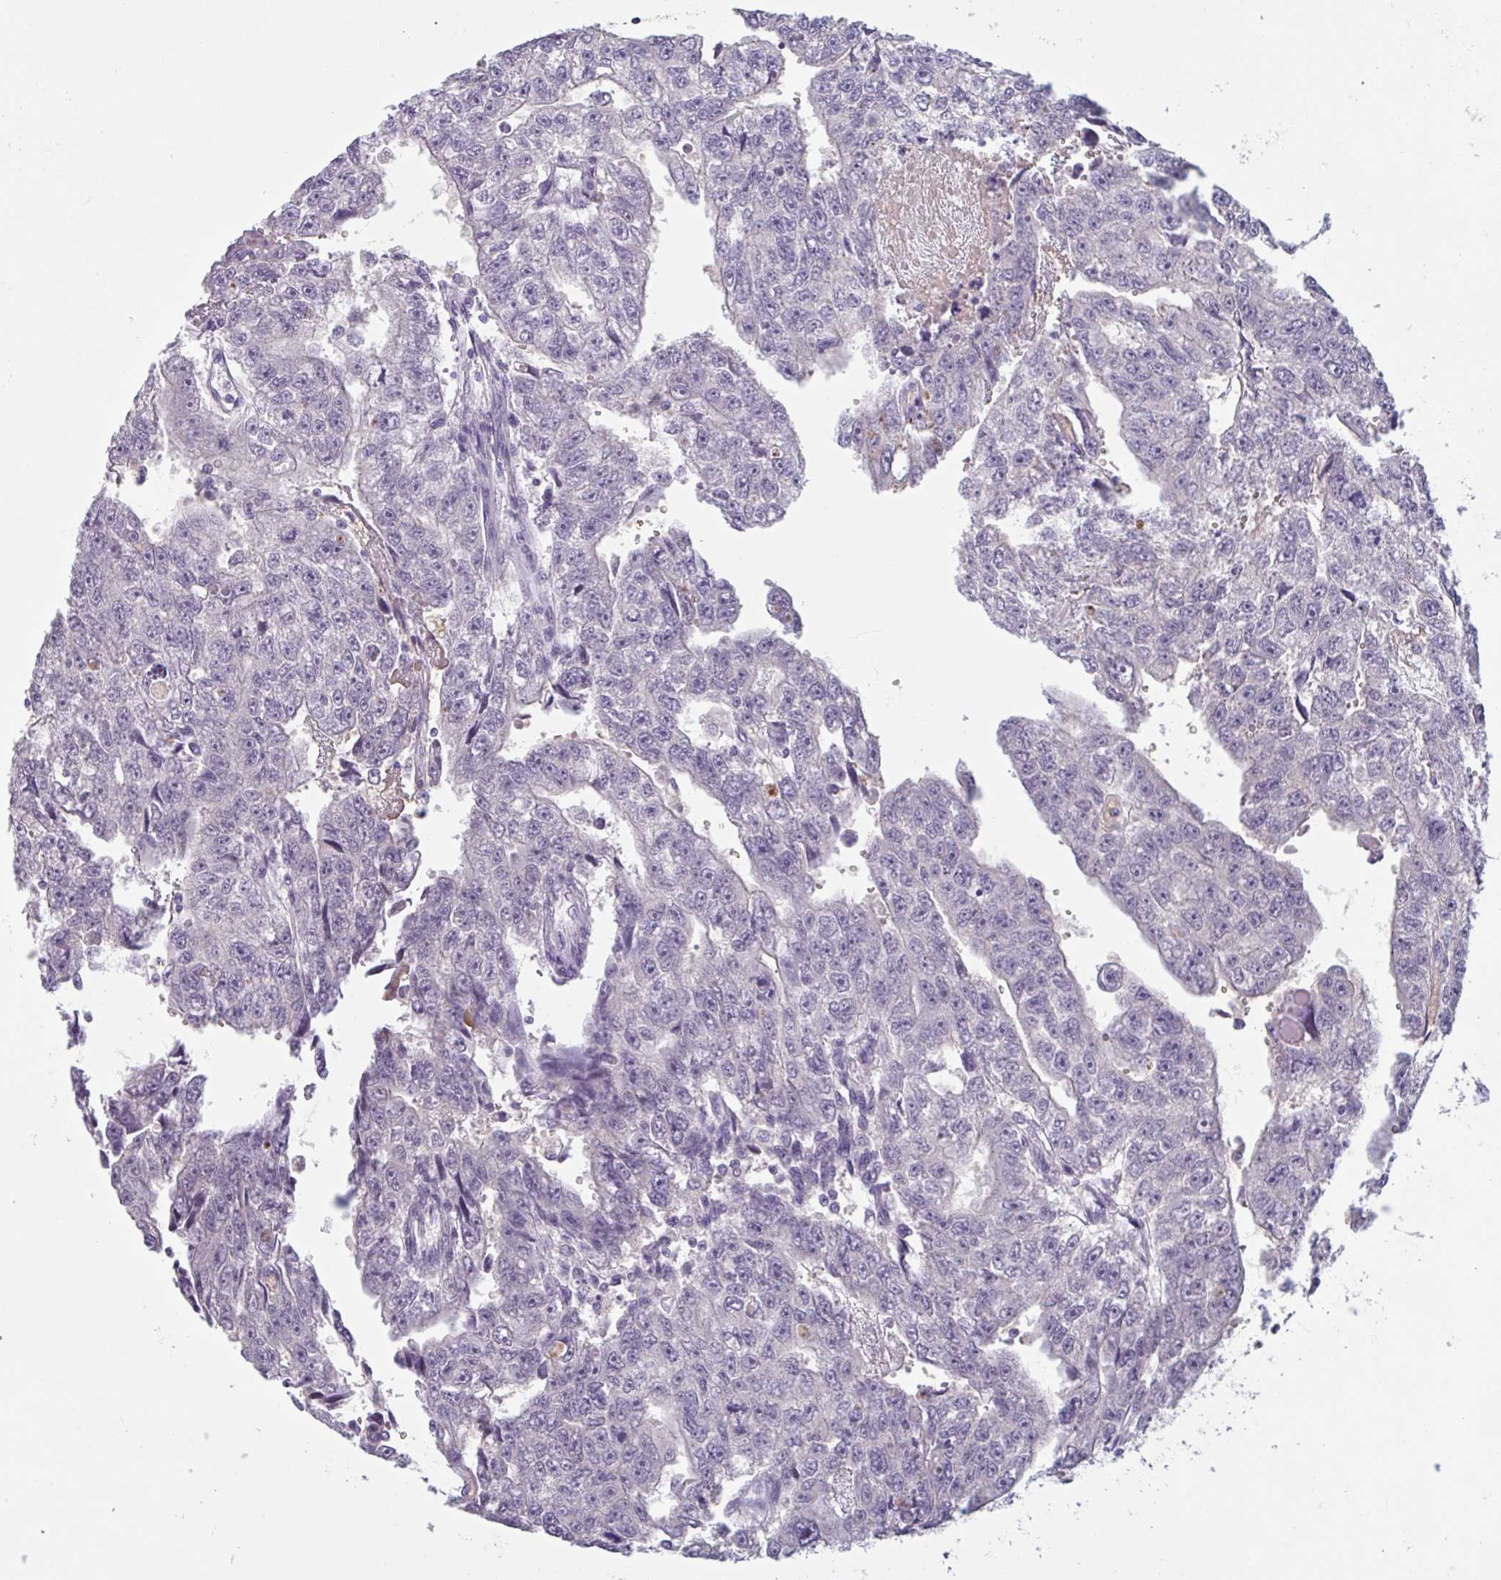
{"staining": {"intensity": "negative", "quantity": "none", "location": "none"}, "tissue": "testis cancer", "cell_type": "Tumor cells", "image_type": "cancer", "snomed": [{"axis": "morphology", "description": "Carcinoma, Embryonal, NOS"}, {"axis": "topography", "description": "Testis"}], "caption": "An image of human testis embryonal carcinoma is negative for staining in tumor cells.", "gene": "RHAG", "patient": {"sex": "male", "age": 20}}